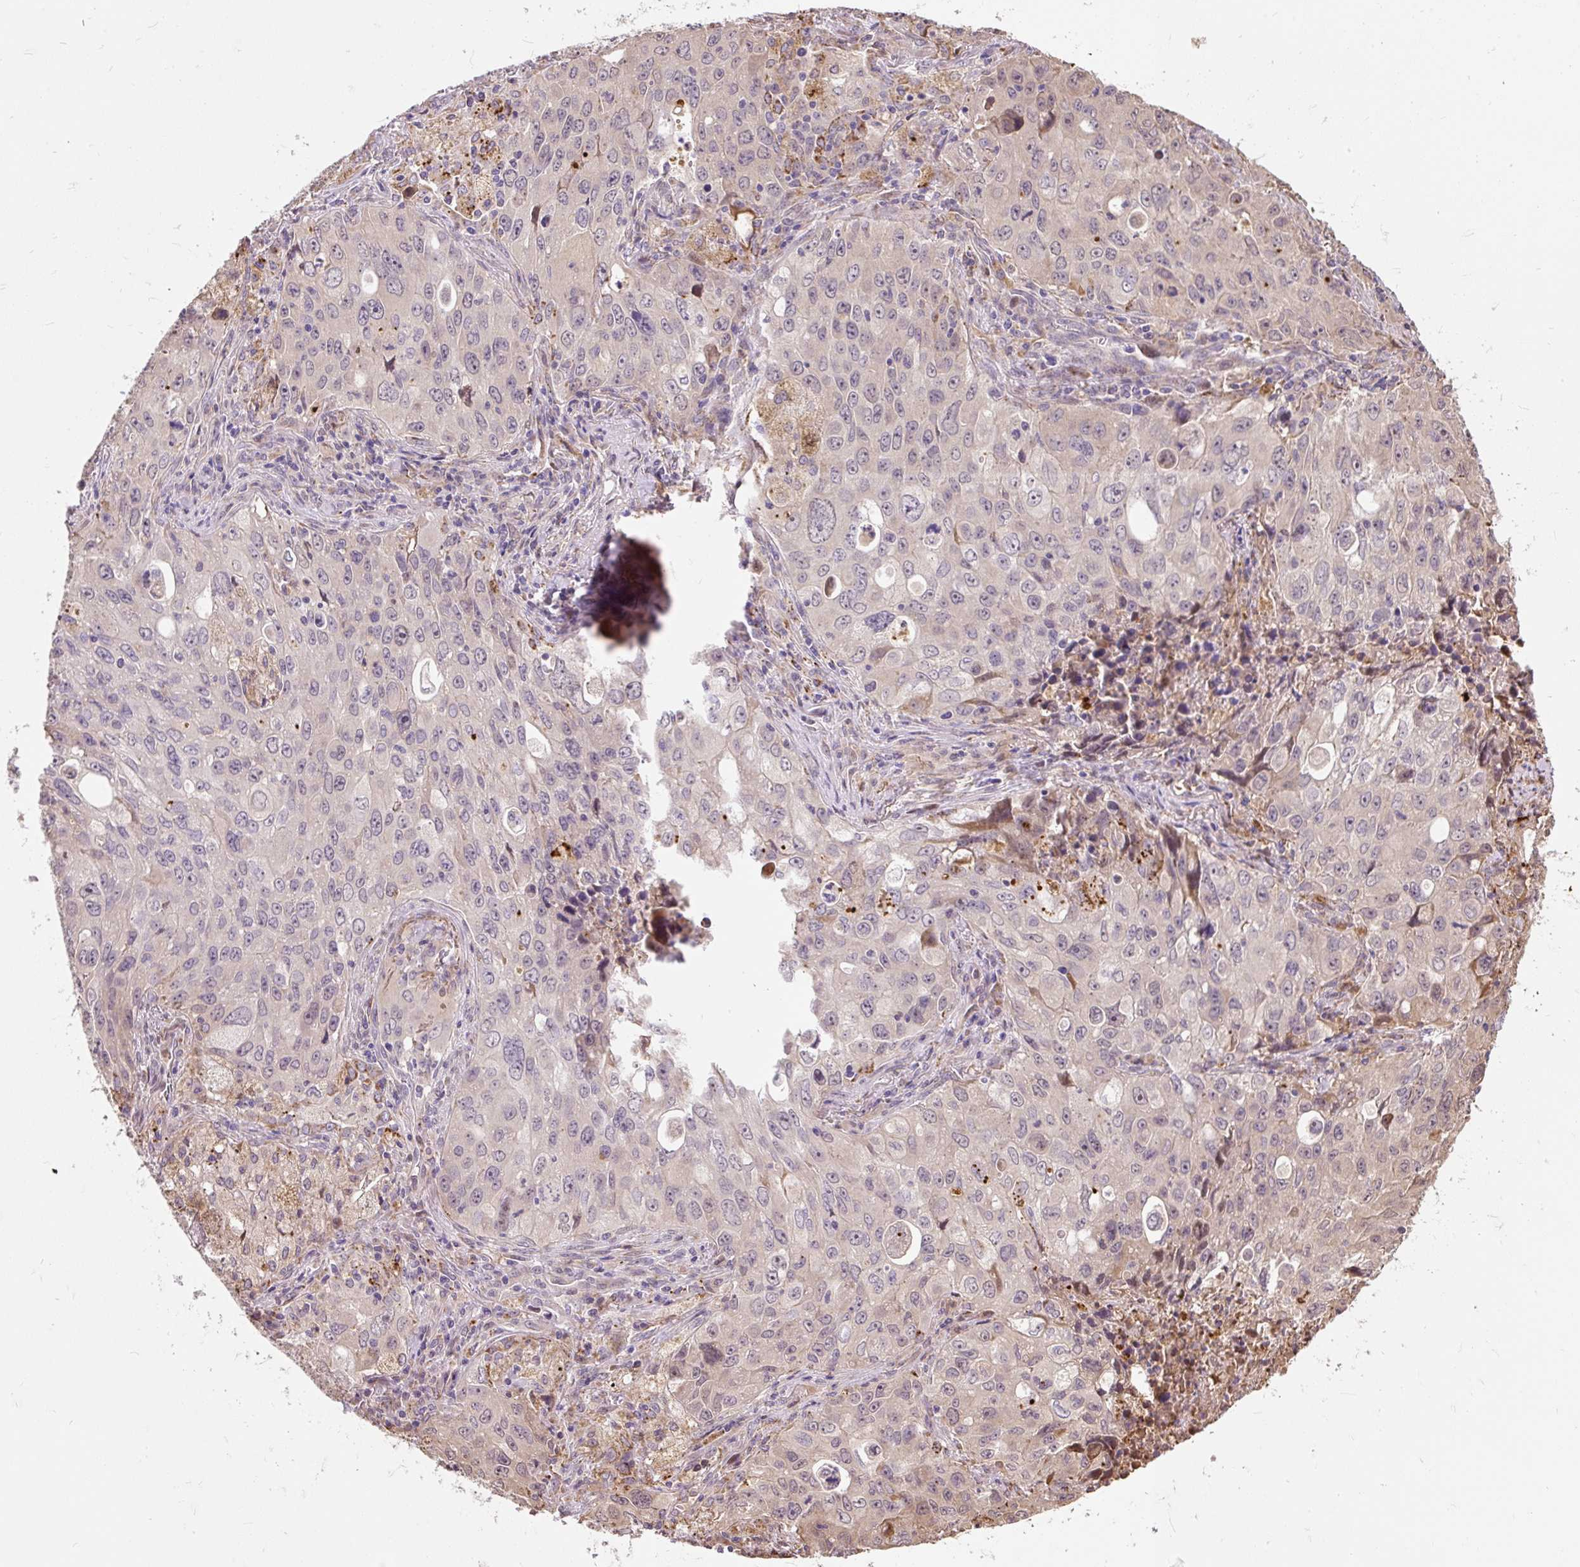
{"staining": {"intensity": "weak", "quantity": "<25%", "location": "cytoplasmic/membranous"}, "tissue": "lung cancer", "cell_type": "Tumor cells", "image_type": "cancer", "snomed": [{"axis": "morphology", "description": "Adenocarcinoma, NOS"}, {"axis": "morphology", "description": "Adenocarcinoma, metastatic, NOS"}, {"axis": "topography", "description": "Lymph node"}, {"axis": "topography", "description": "Lung"}], "caption": "The image demonstrates no significant staining in tumor cells of lung cancer.", "gene": "PUS7L", "patient": {"sex": "female", "age": 42}}